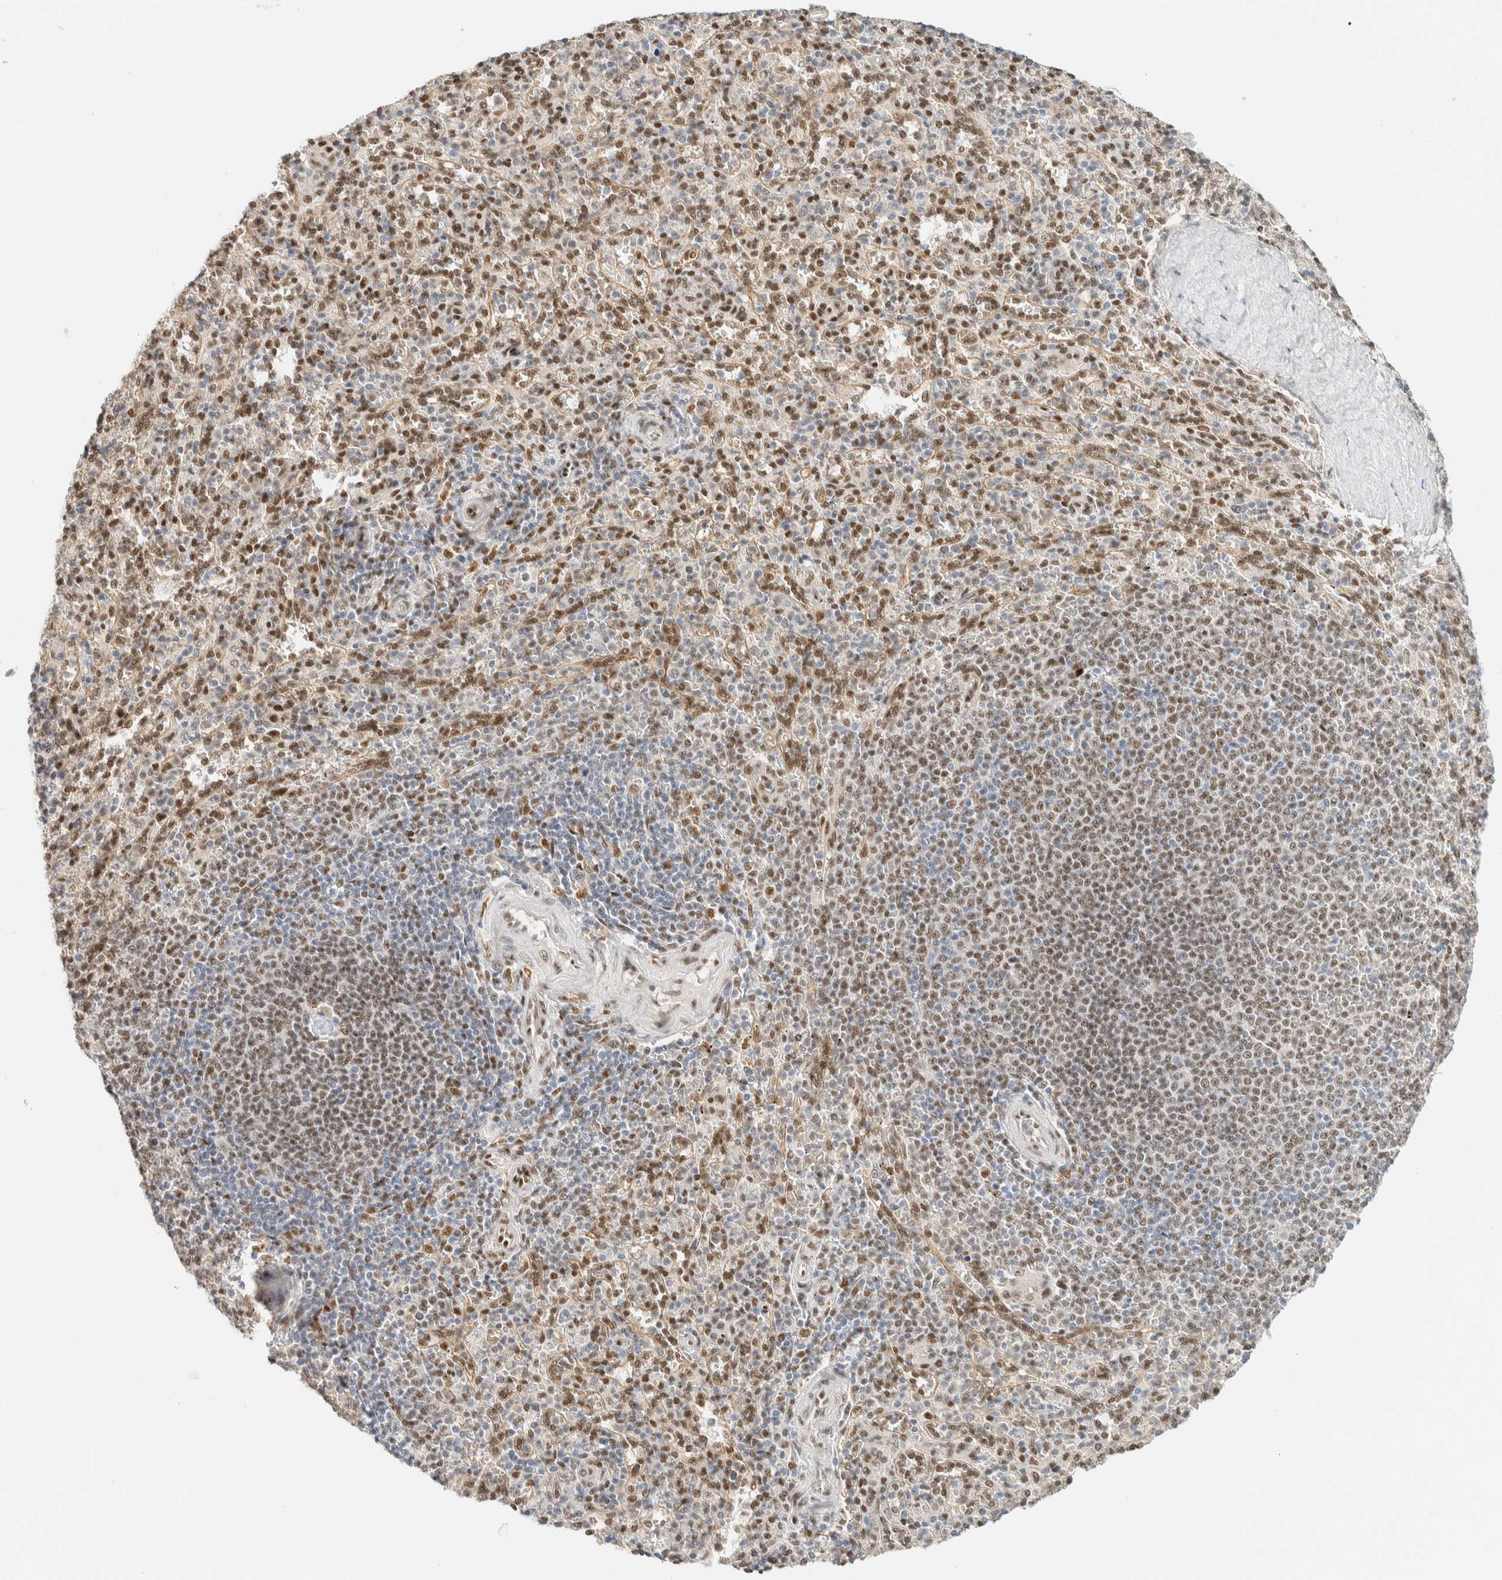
{"staining": {"intensity": "moderate", "quantity": "25%-75%", "location": "nuclear"}, "tissue": "spleen", "cell_type": "Cells in red pulp", "image_type": "normal", "snomed": [{"axis": "morphology", "description": "Normal tissue, NOS"}, {"axis": "topography", "description": "Spleen"}], "caption": "Protein staining demonstrates moderate nuclear positivity in approximately 25%-75% of cells in red pulp in benign spleen. The staining was performed using DAB (3,3'-diaminobenzidine), with brown indicating positive protein expression. Nuclei are stained blue with hematoxylin.", "gene": "ZNF768", "patient": {"sex": "male", "age": 36}}